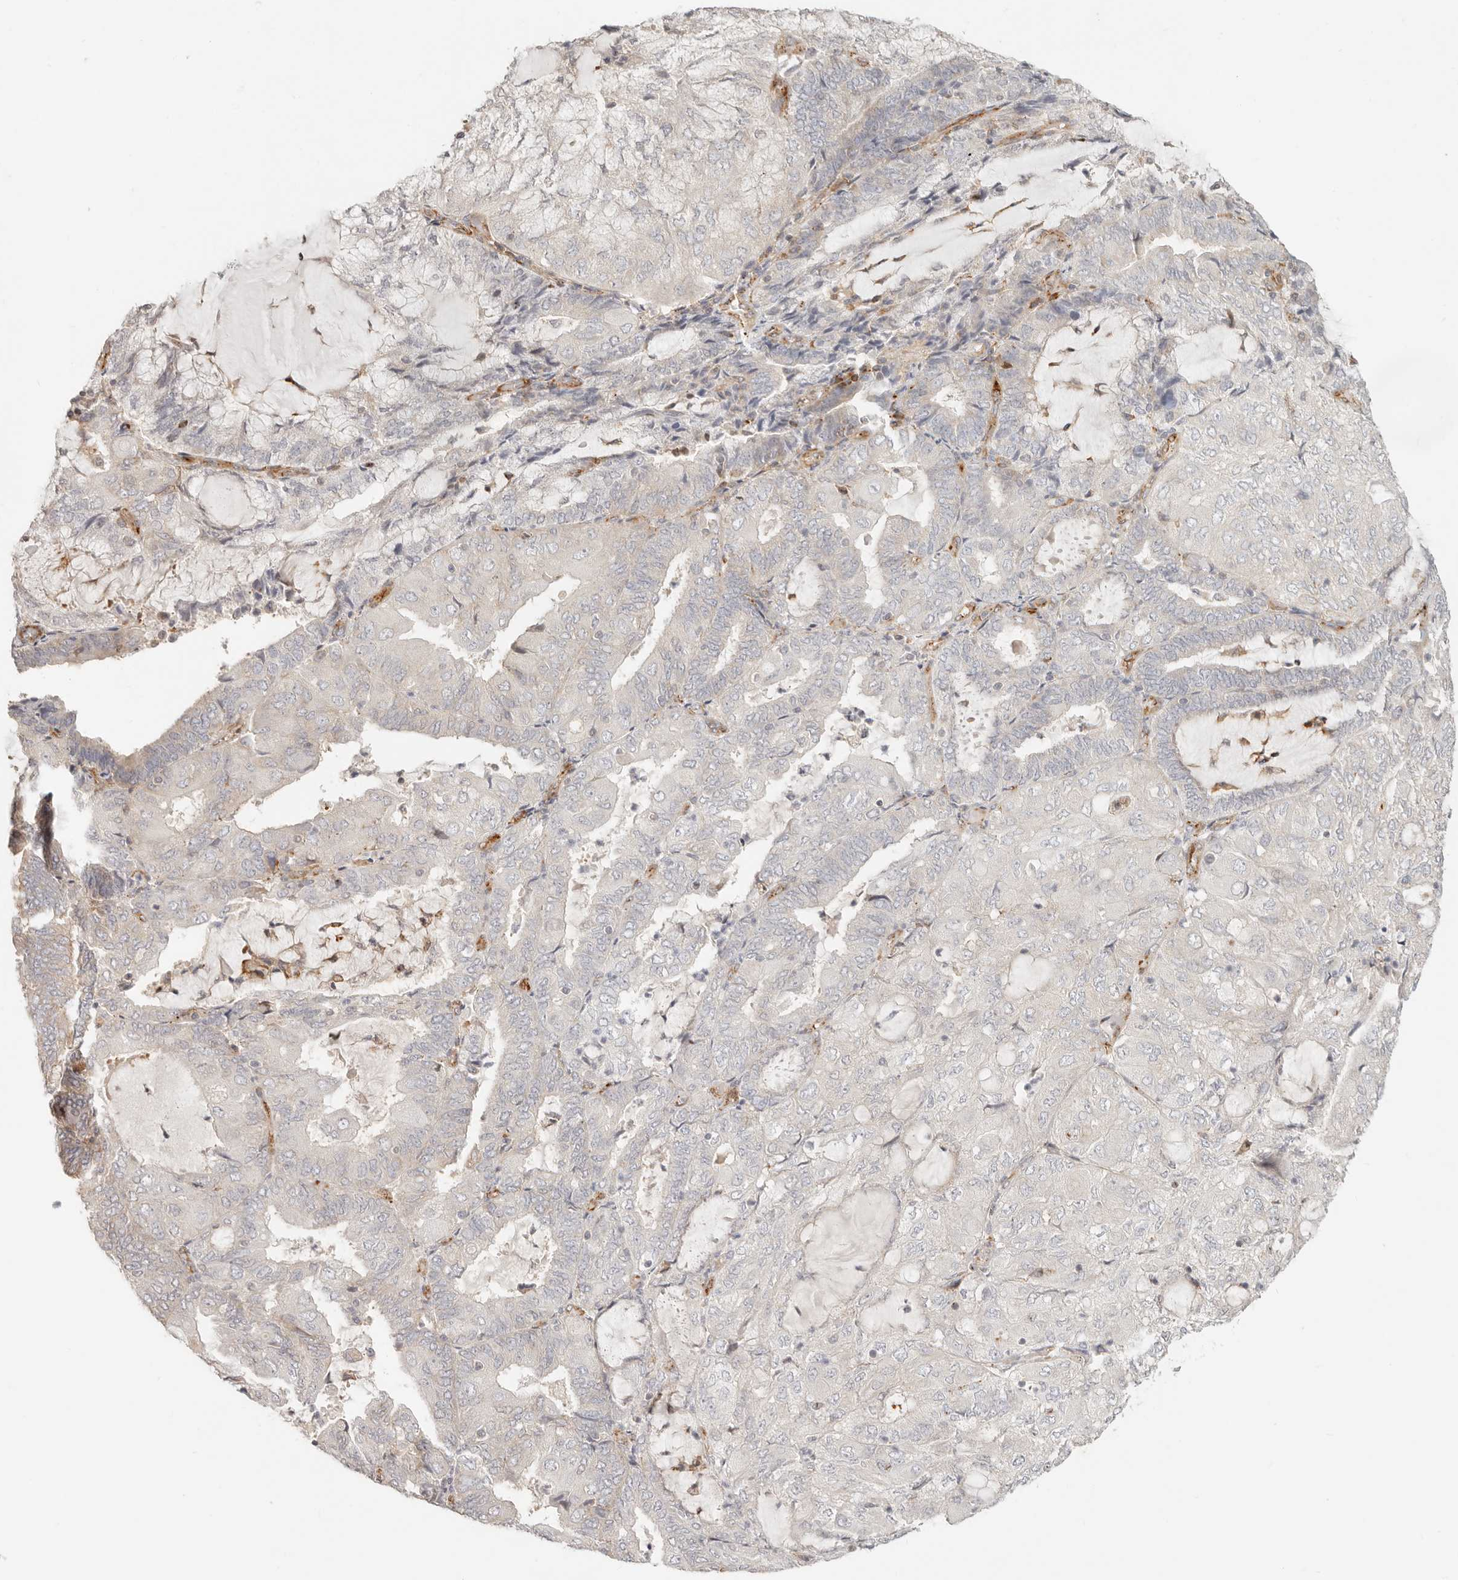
{"staining": {"intensity": "moderate", "quantity": "<25%", "location": "cytoplasmic/membranous"}, "tissue": "endometrial cancer", "cell_type": "Tumor cells", "image_type": "cancer", "snomed": [{"axis": "morphology", "description": "Adenocarcinoma, NOS"}, {"axis": "topography", "description": "Endometrium"}], "caption": "There is low levels of moderate cytoplasmic/membranous expression in tumor cells of endometrial cancer, as demonstrated by immunohistochemical staining (brown color).", "gene": "SASS6", "patient": {"sex": "female", "age": 81}}